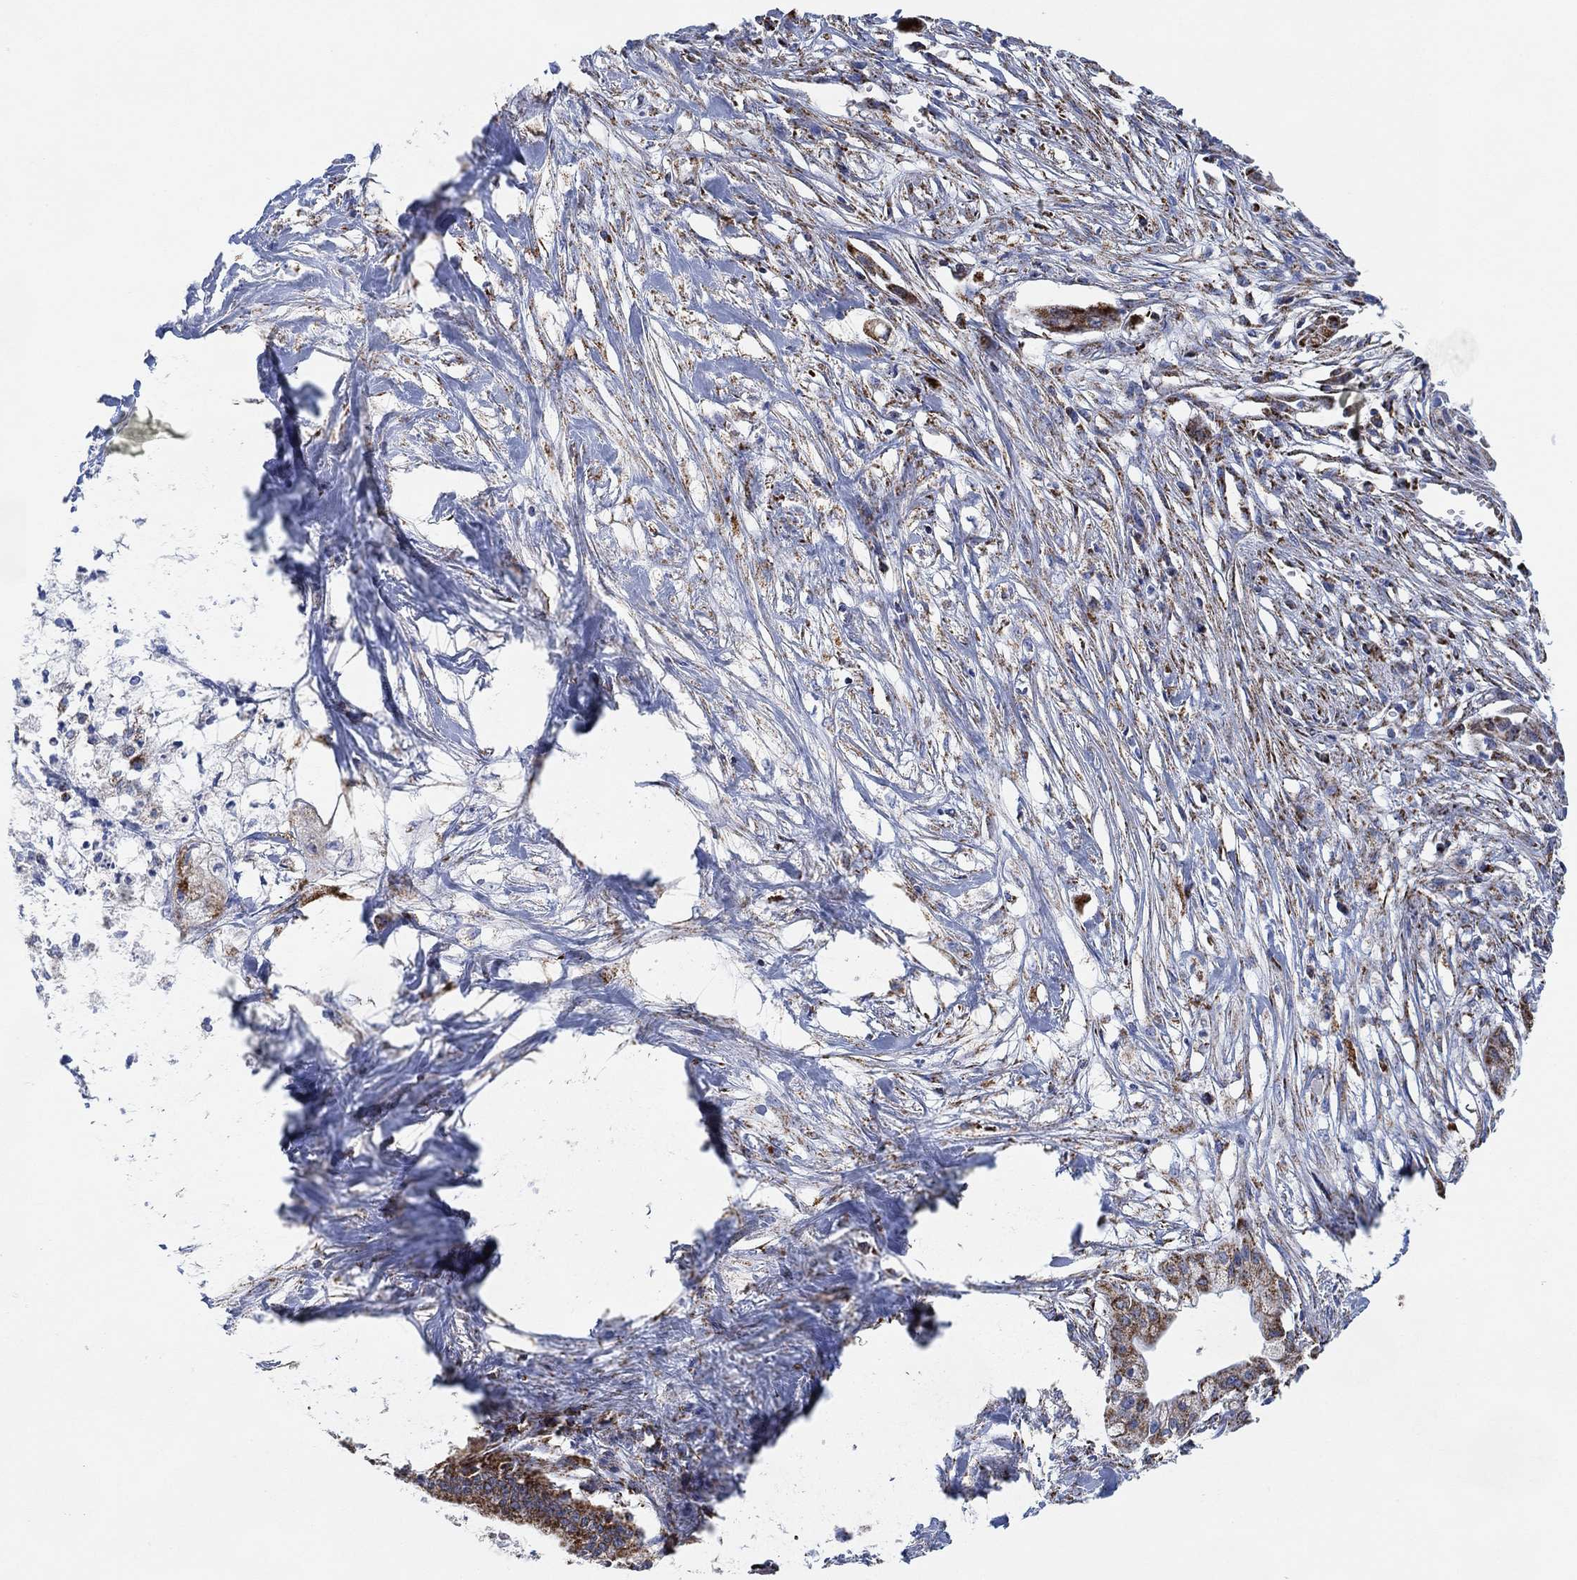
{"staining": {"intensity": "moderate", "quantity": "25%-75%", "location": "cytoplasmic/membranous"}, "tissue": "pancreatic cancer", "cell_type": "Tumor cells", "image_type": "cancer", "snomed": [{"axis": "morphology", "description": "Normal tissue, NOS"}, {"axis": "morphology", "description": "Adenocarcinoma, NOS"}, {"axis": "topography", "description": "Pancreas"}], "caption": "IHC photomicrograph of human pancreatic cancer stained for a protein (brown), which exhibits medium levels of moderate cytoplasmic/membranous positivity in approximately 25%-75% of tumor cells.", "gene": "NDUFS3", "patient": {"sex": "female", "age": 58}}